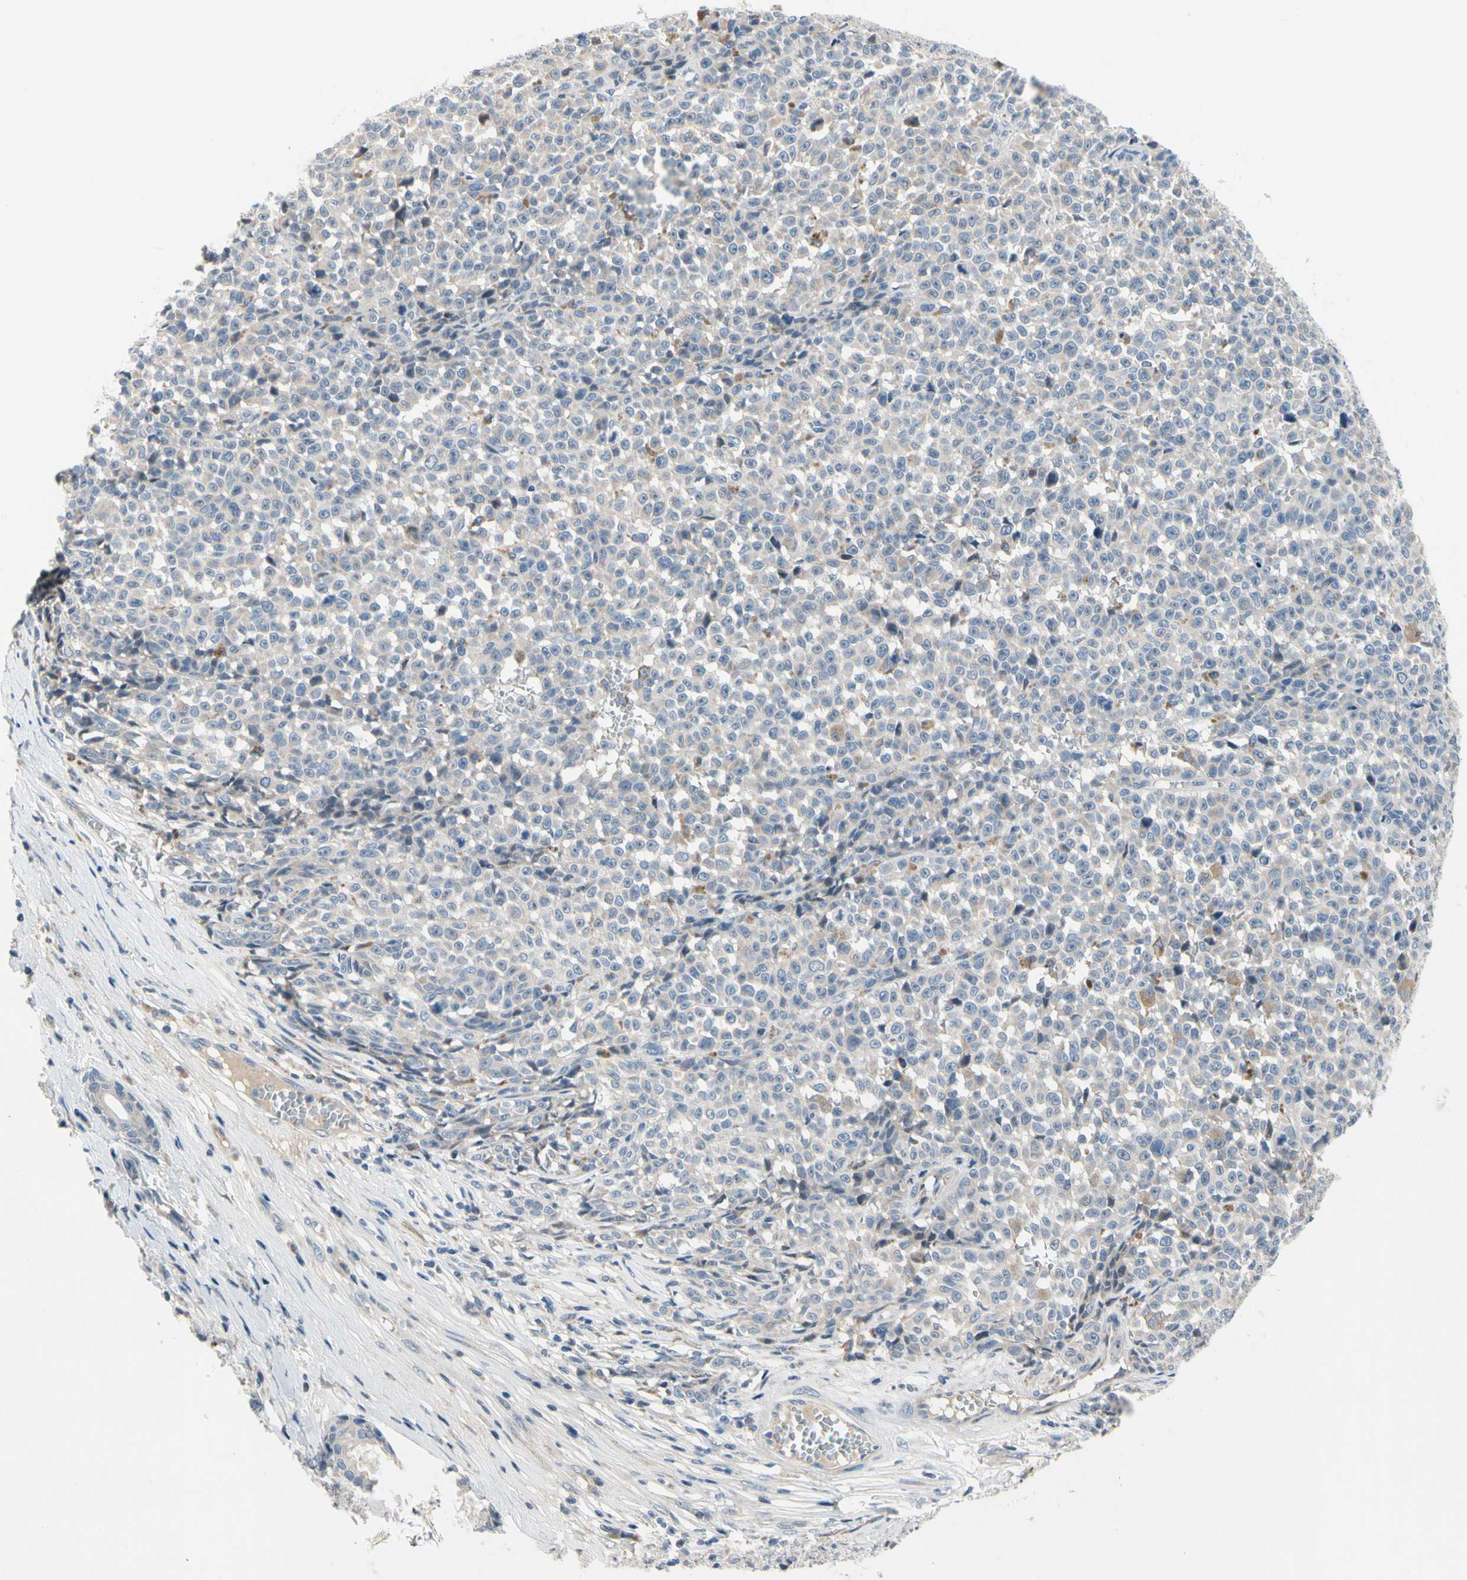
{"staining": {"intensity": "negative", "quantity": "none", "location": "none"}, "tissue": "melanoma", "cell_type": "Tumor cells", "image_type": "cancer", "snomed": [{"axis": "morphology", "description": "Malignant melanoma, NOS"}, {"axis": "topography", "description": "Skin"}], "caption": "High power microscopy micrograph of an IHC photomicrograph of malignant melanoma, revealing no significant expression in tumor cells.", "gene": "NFASC", "patient": {"sex": "female", "age": 82}}